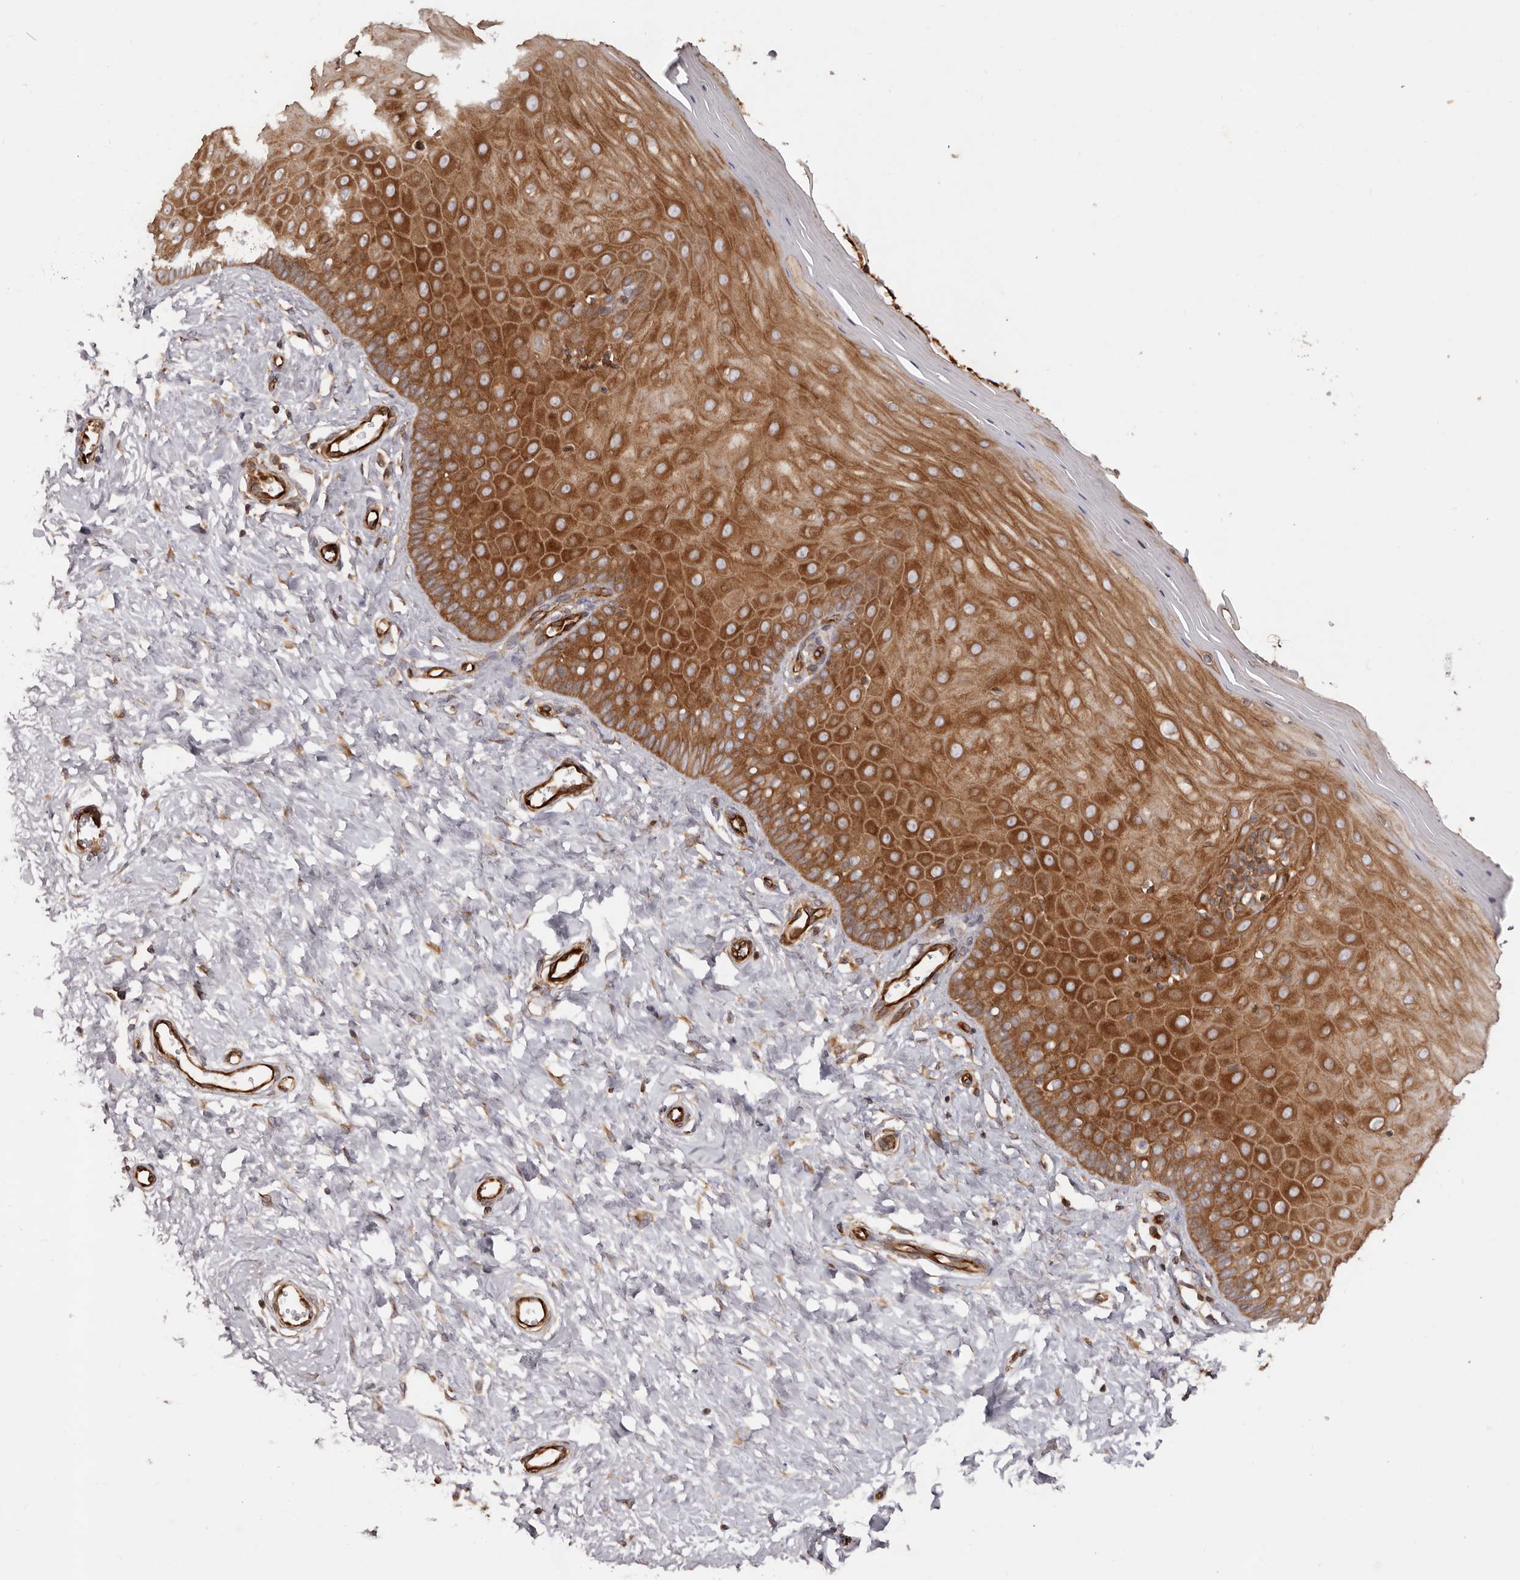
{"staining": {"intensity": "moderate", "quantity": ">75%", "location": "cytoplasmic/membranous"}, "tissue": "cervix", "cell_type": "Glandular cells", "image_type": "normal", "snomed": [{"axis": "morphology", "description": "Normal tissue, NOS"}, {"axis": "topography", "description": "Cervix"}], "caption": "Moderate cytoplasmic/membranous protein positivity is identified in approximately >75% of glandular cells in cervix. The staining was performed using DAB, with brown indicating positive protein expression. Nuclei are stained blue with hematoxylin.", "gene": "RPS6", "patient": {"sex": "female", "age": 55}}